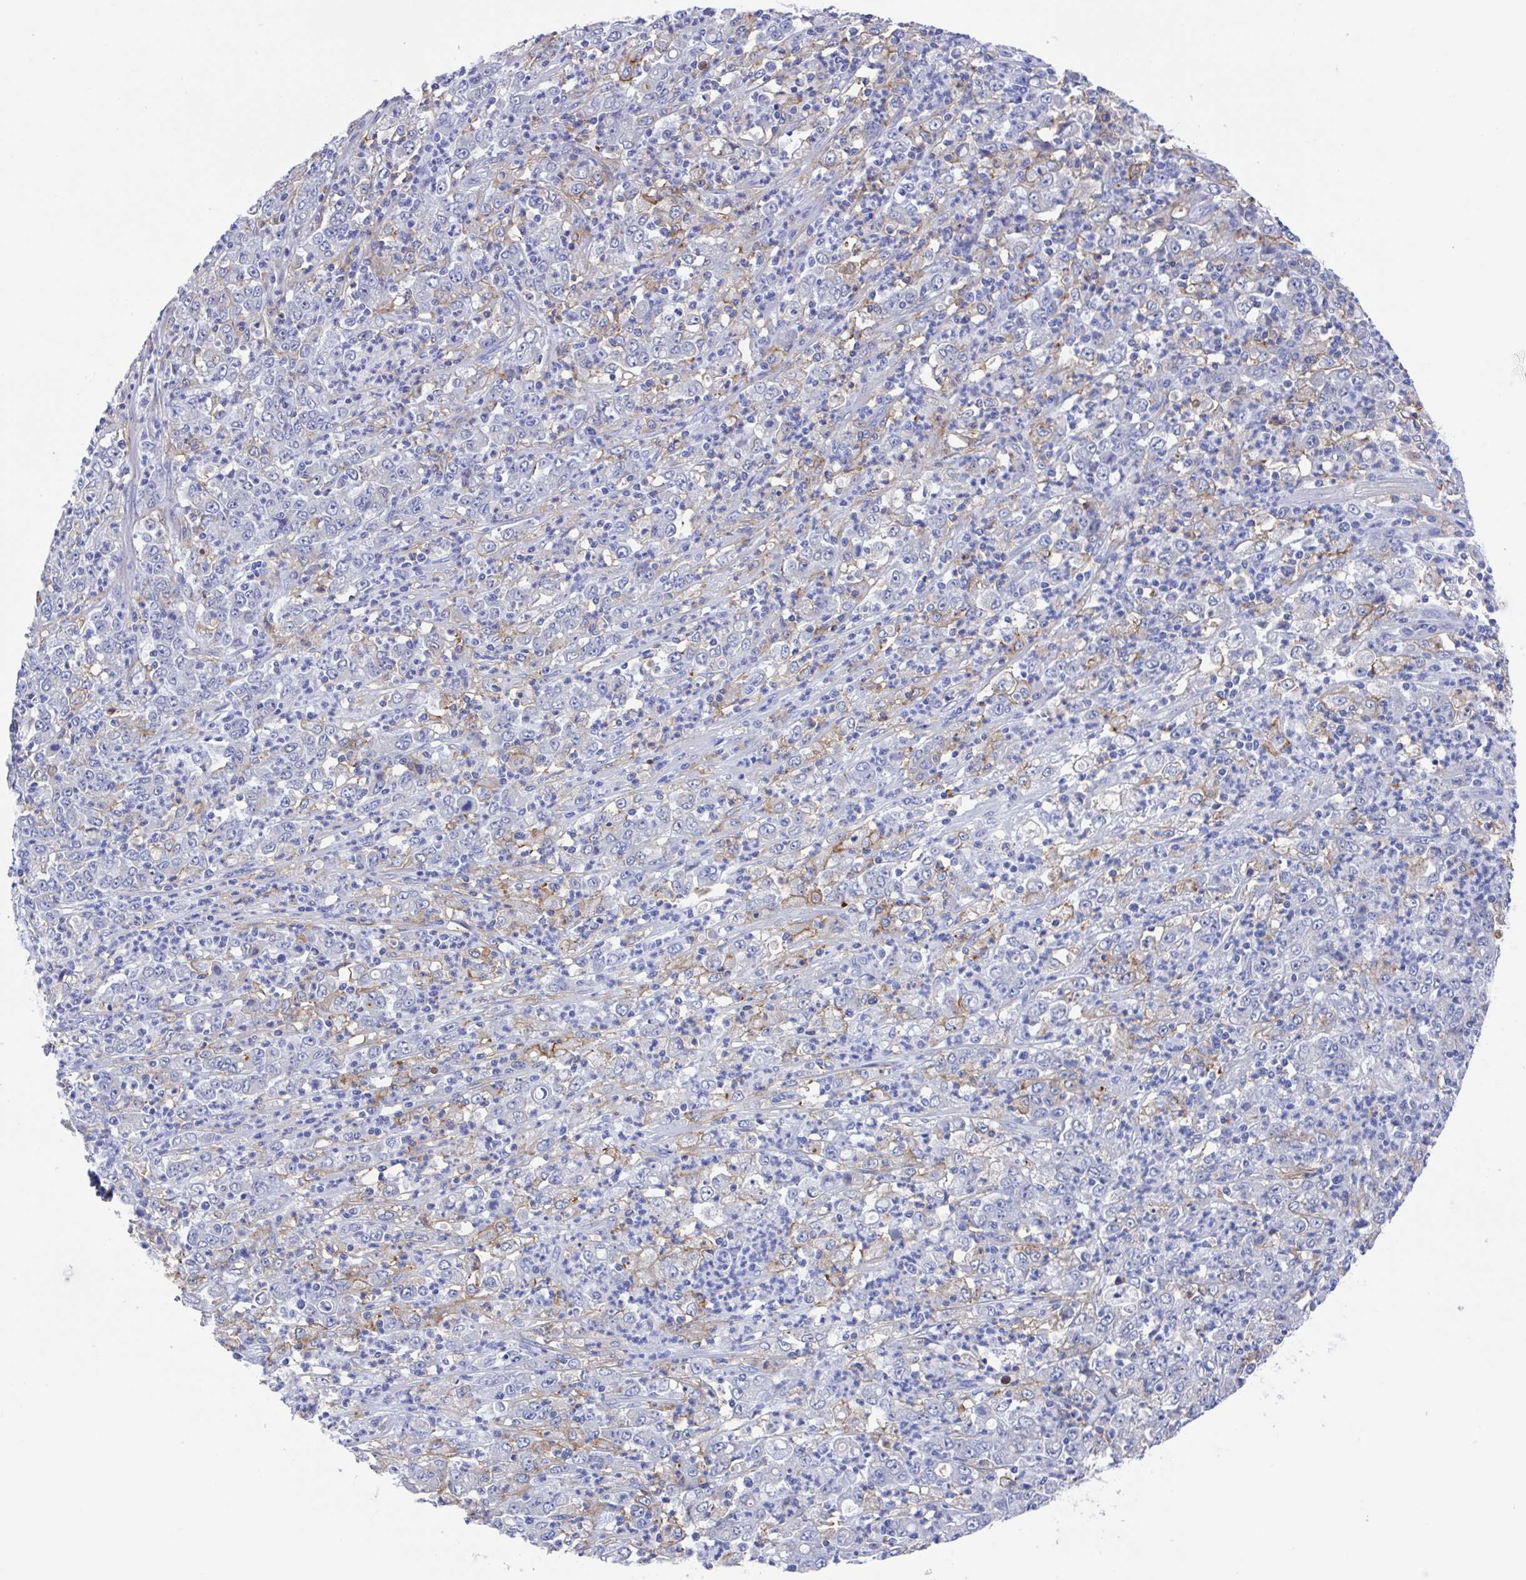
{"staining": {"intensity": "negative", "quantity": "none", "location": "none"}, "tissue": "stomach cancer", "cell_type": "Tumor cells", "image_type": "cancer", "snomed": [{"axis": "morphology", "description": "Adenocarcinoma, NOS"}, {"axis": "topography", "description": "Stomach, lower"}], "caption": "This is a histopathology image of immunohistochemistry (IHC) staining of adenocarcinoma (stomach), which shows no expression in tumor cells.", "gene": "FCGR3A", "patient": {"sex": "female", "age": 71}}